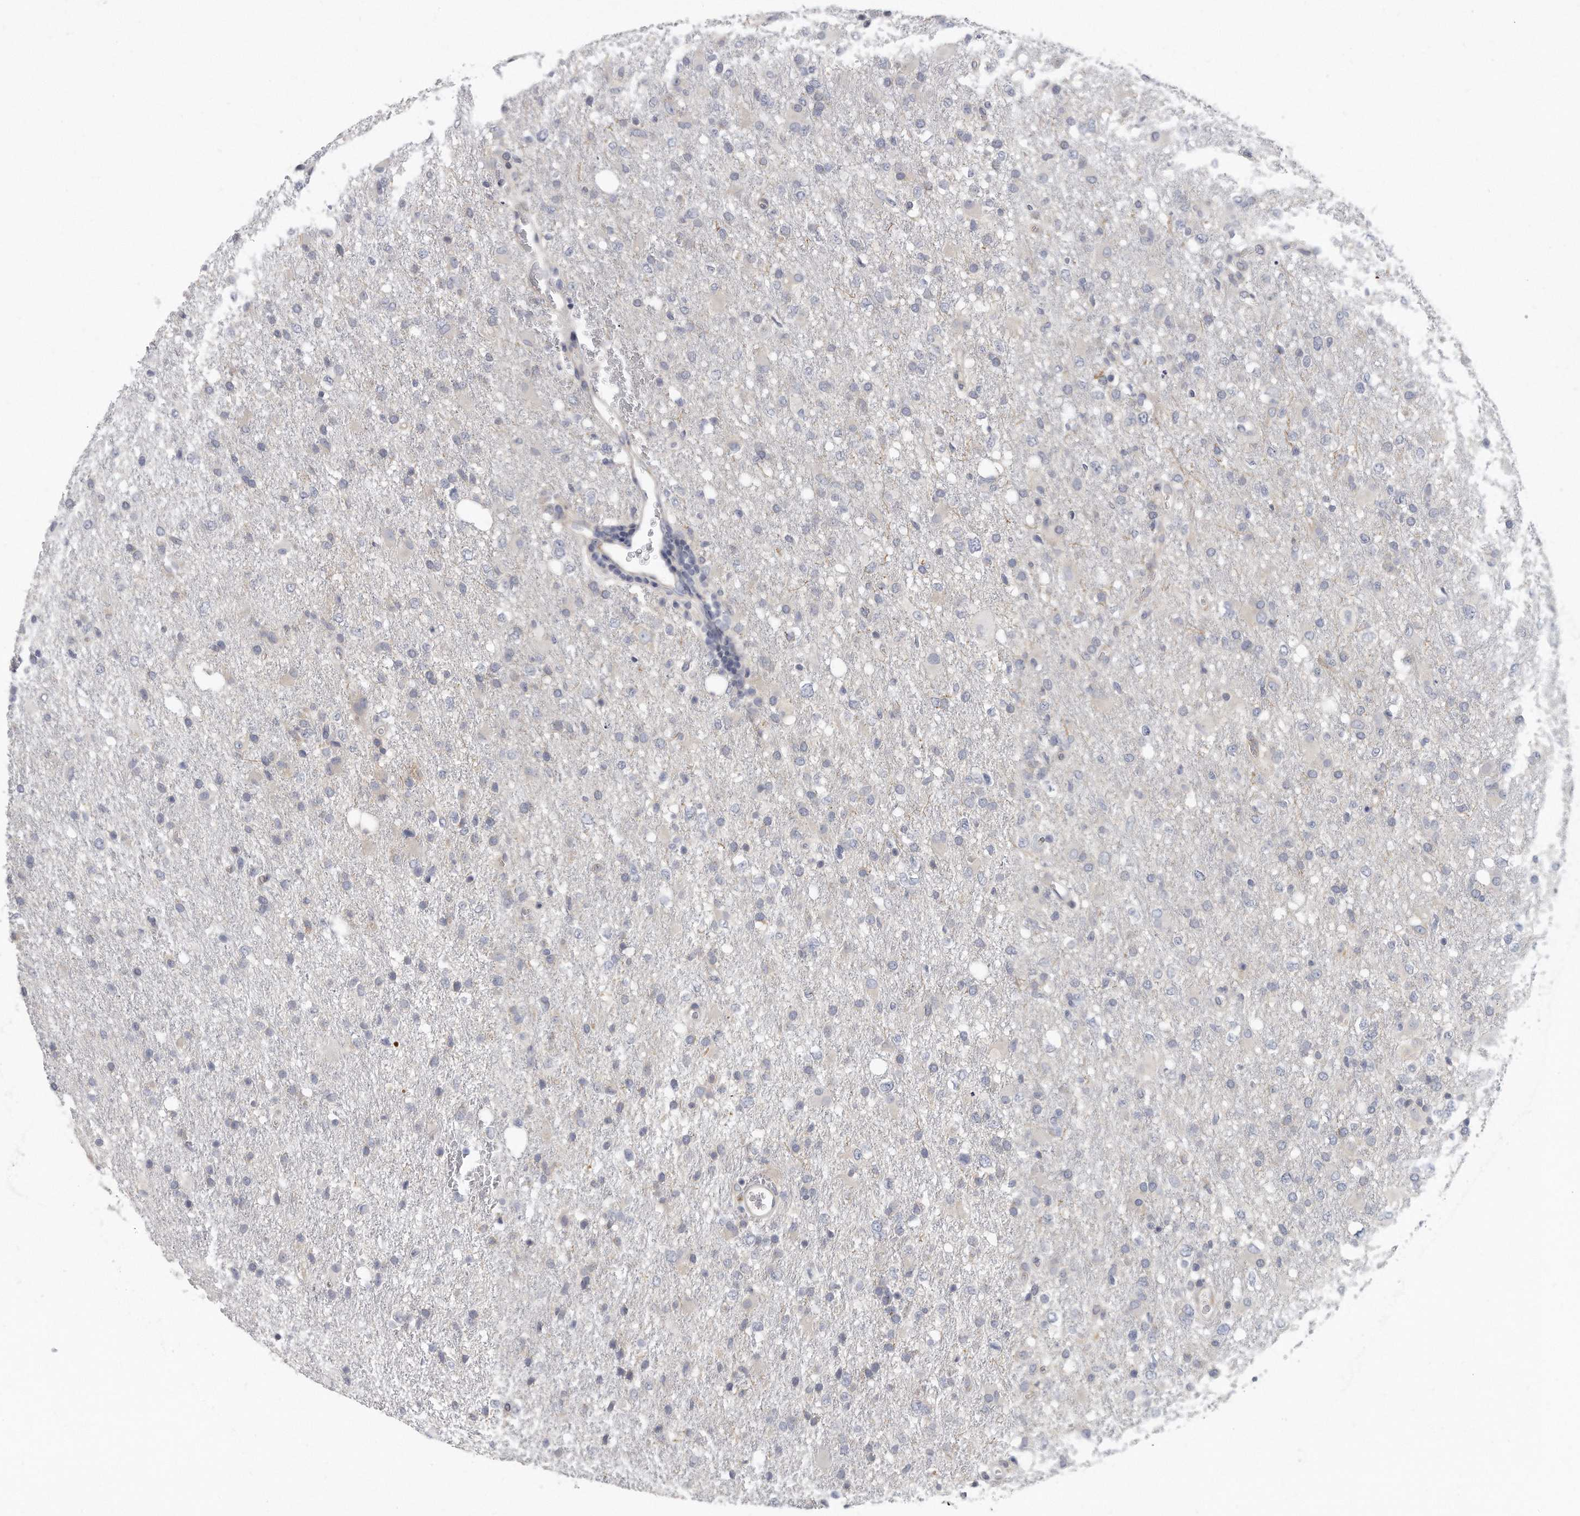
{"staining": {"intensity": "negative", "quantity": "none", "location": "none"}, "tissue": "glioma", "cell_type": "Tumor cells", "image_type": "cancer", "snomed": [{"axis": "morphology", "description": "Glioma, malignant, High grade"}, {"axis": "topography", "description": "Brain"}], "caption": "Immunohistochemistry (IHC) of human malignant high-grade glioma reveals no staining in tumor cells. (Immunohistochemistry (IHC), brightfield microscopy, high magnification).", "gene": "PLEKHA6", "patient": {"sex": "female", "age": 57}}